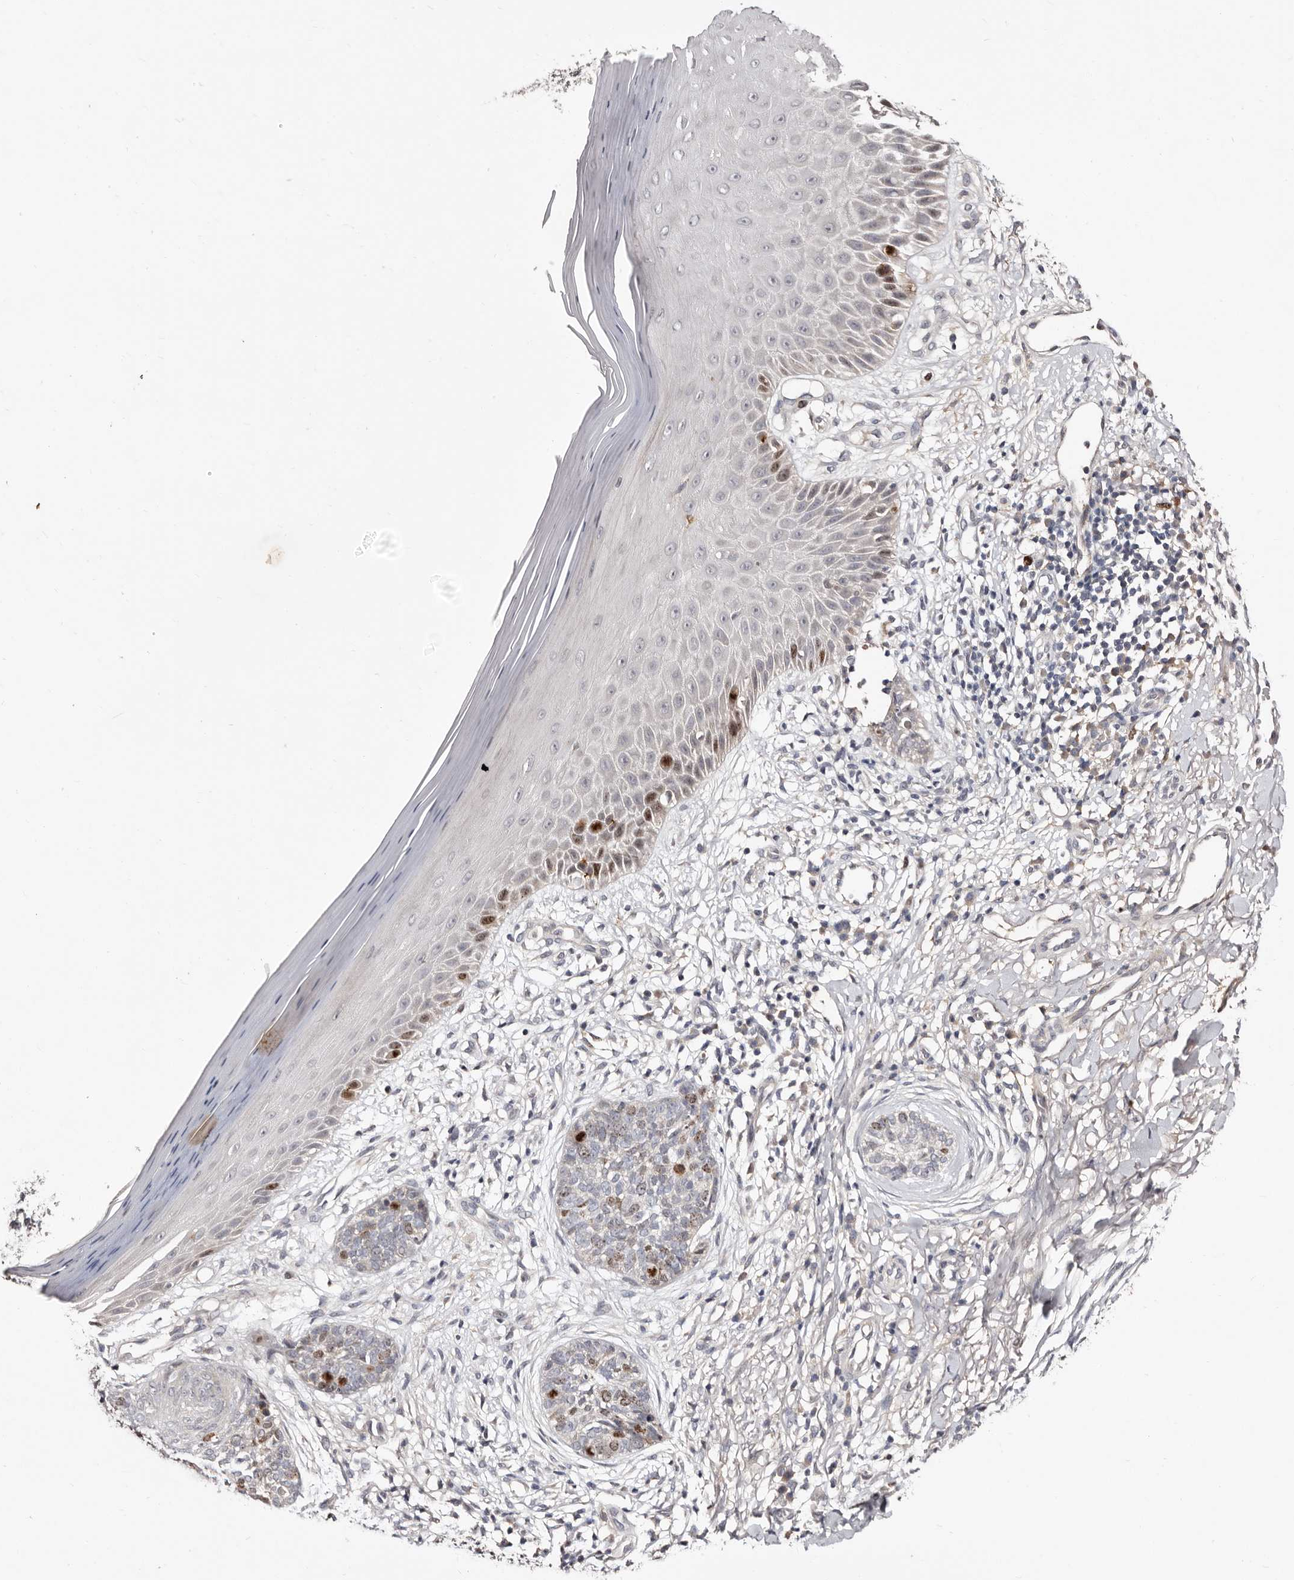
{"staining": {"intensity": "moderate", "quantity": "<25%", "location": "nuclear"}, "tissue": "skin cancer", "cell_type": "Tumor cells", "image_type": "cancer", "snomed": [{"axis": "morphology", "description": "Normal tissue, NOS"}, {"axis": "morphology", "description": "Basal cell carcinoma"}, {"axis": "topography", "description": "Skin"}], "caption": "Immunohistochemistry photomicrograph of skin cancer (basal cell carcinoma) stained for a protein (brown), which demonstrates low levels of moderate nuclear staining in approximately <25% of tumor cells.", "gene": "CDCA8", "patient": {"sex": "male", "age": 67}}